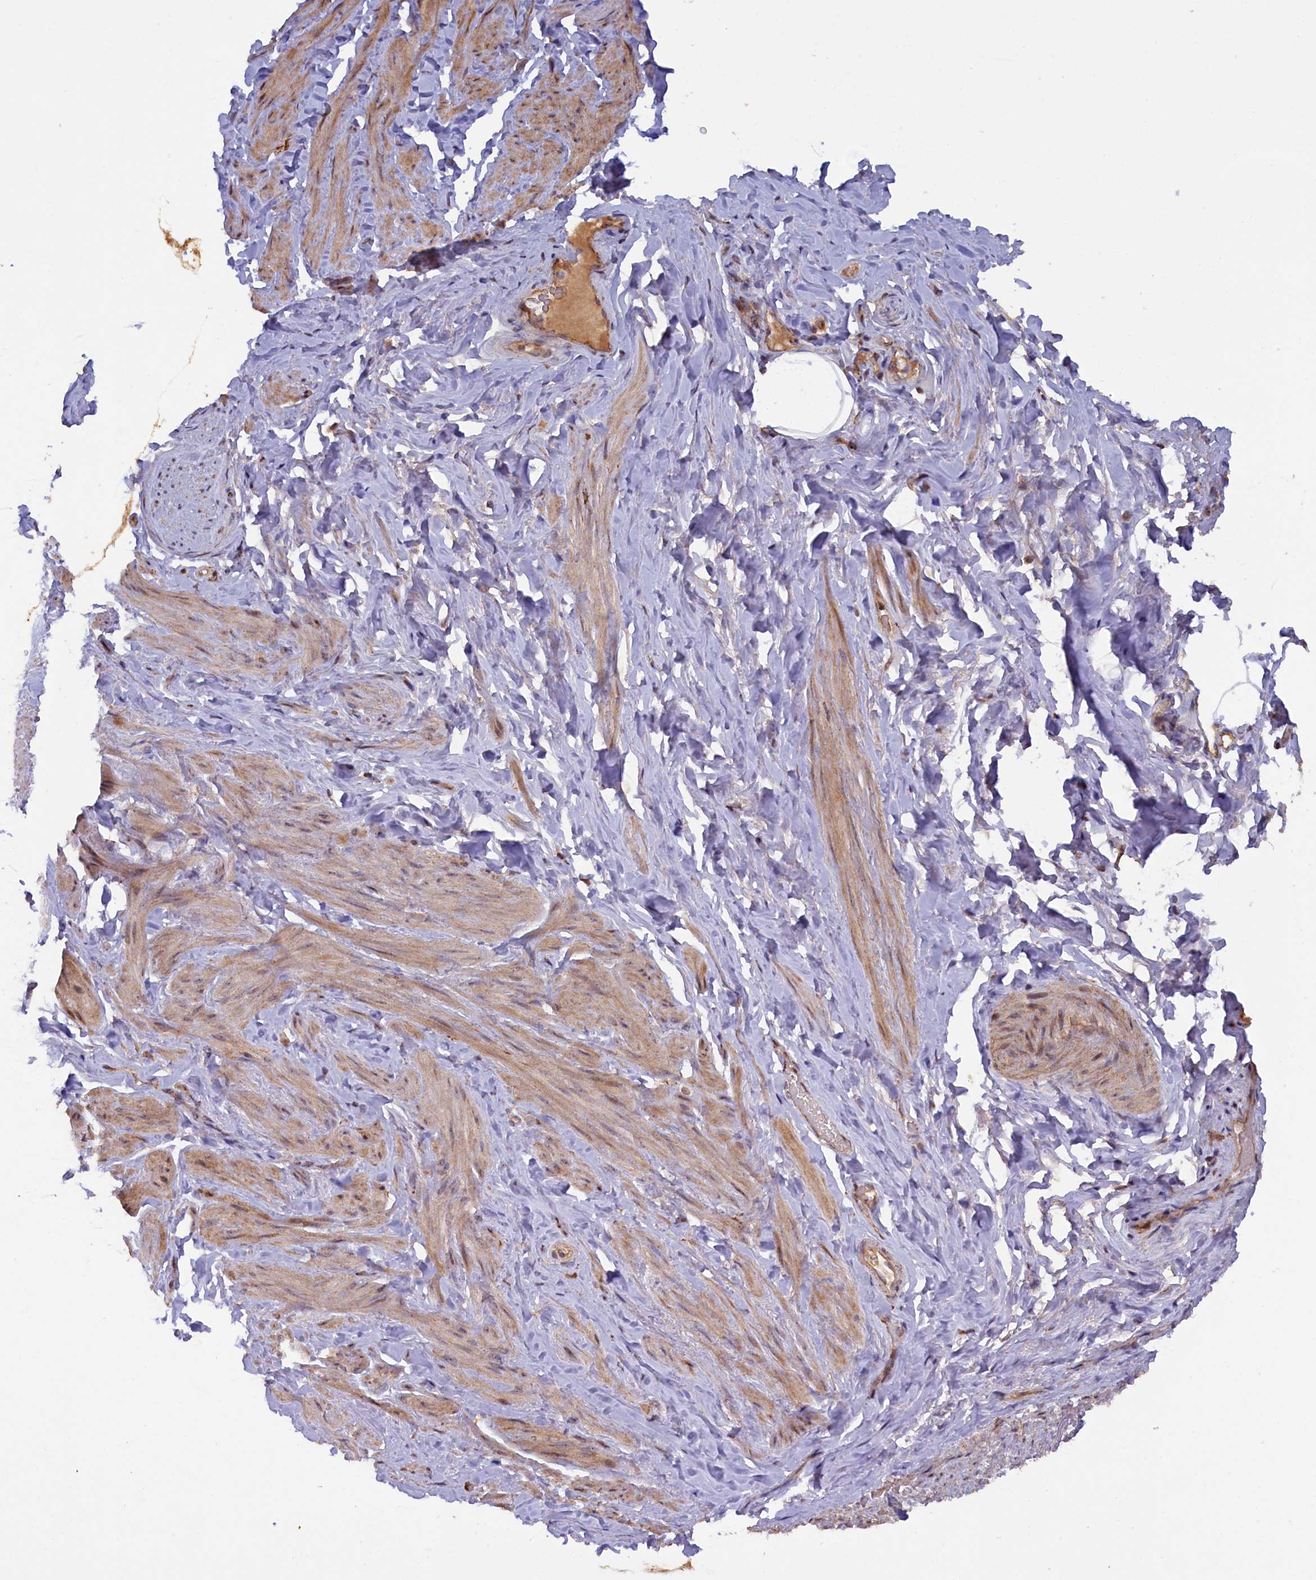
{"staining": {"intensity": "moderate", "quantity": "25%-75%", "location": "cytoplasmic/membranous"}, "tissue": "smooth muscle", "cell_type": "Smooth muscle cells", "image_type": "normal", "snomed": [{"axis": "morphology", "description": "Normal tissue, NOS"}, {"axis": "topography", "description": "Smooth muscle"}, {"axis": "topography", "description": "Peripheral nerve tissue"}], "caption": "Immunohistochemical staining of normal smooth muscle reveals medium levels of moderate cytoplasmic/membranous staining in about 25%-75% of smooth muscle cells. (IHC, brightfield microscopy, high magnification).", "gene": "DUS3L", "patient": {"sex": "male", "age": 69}}